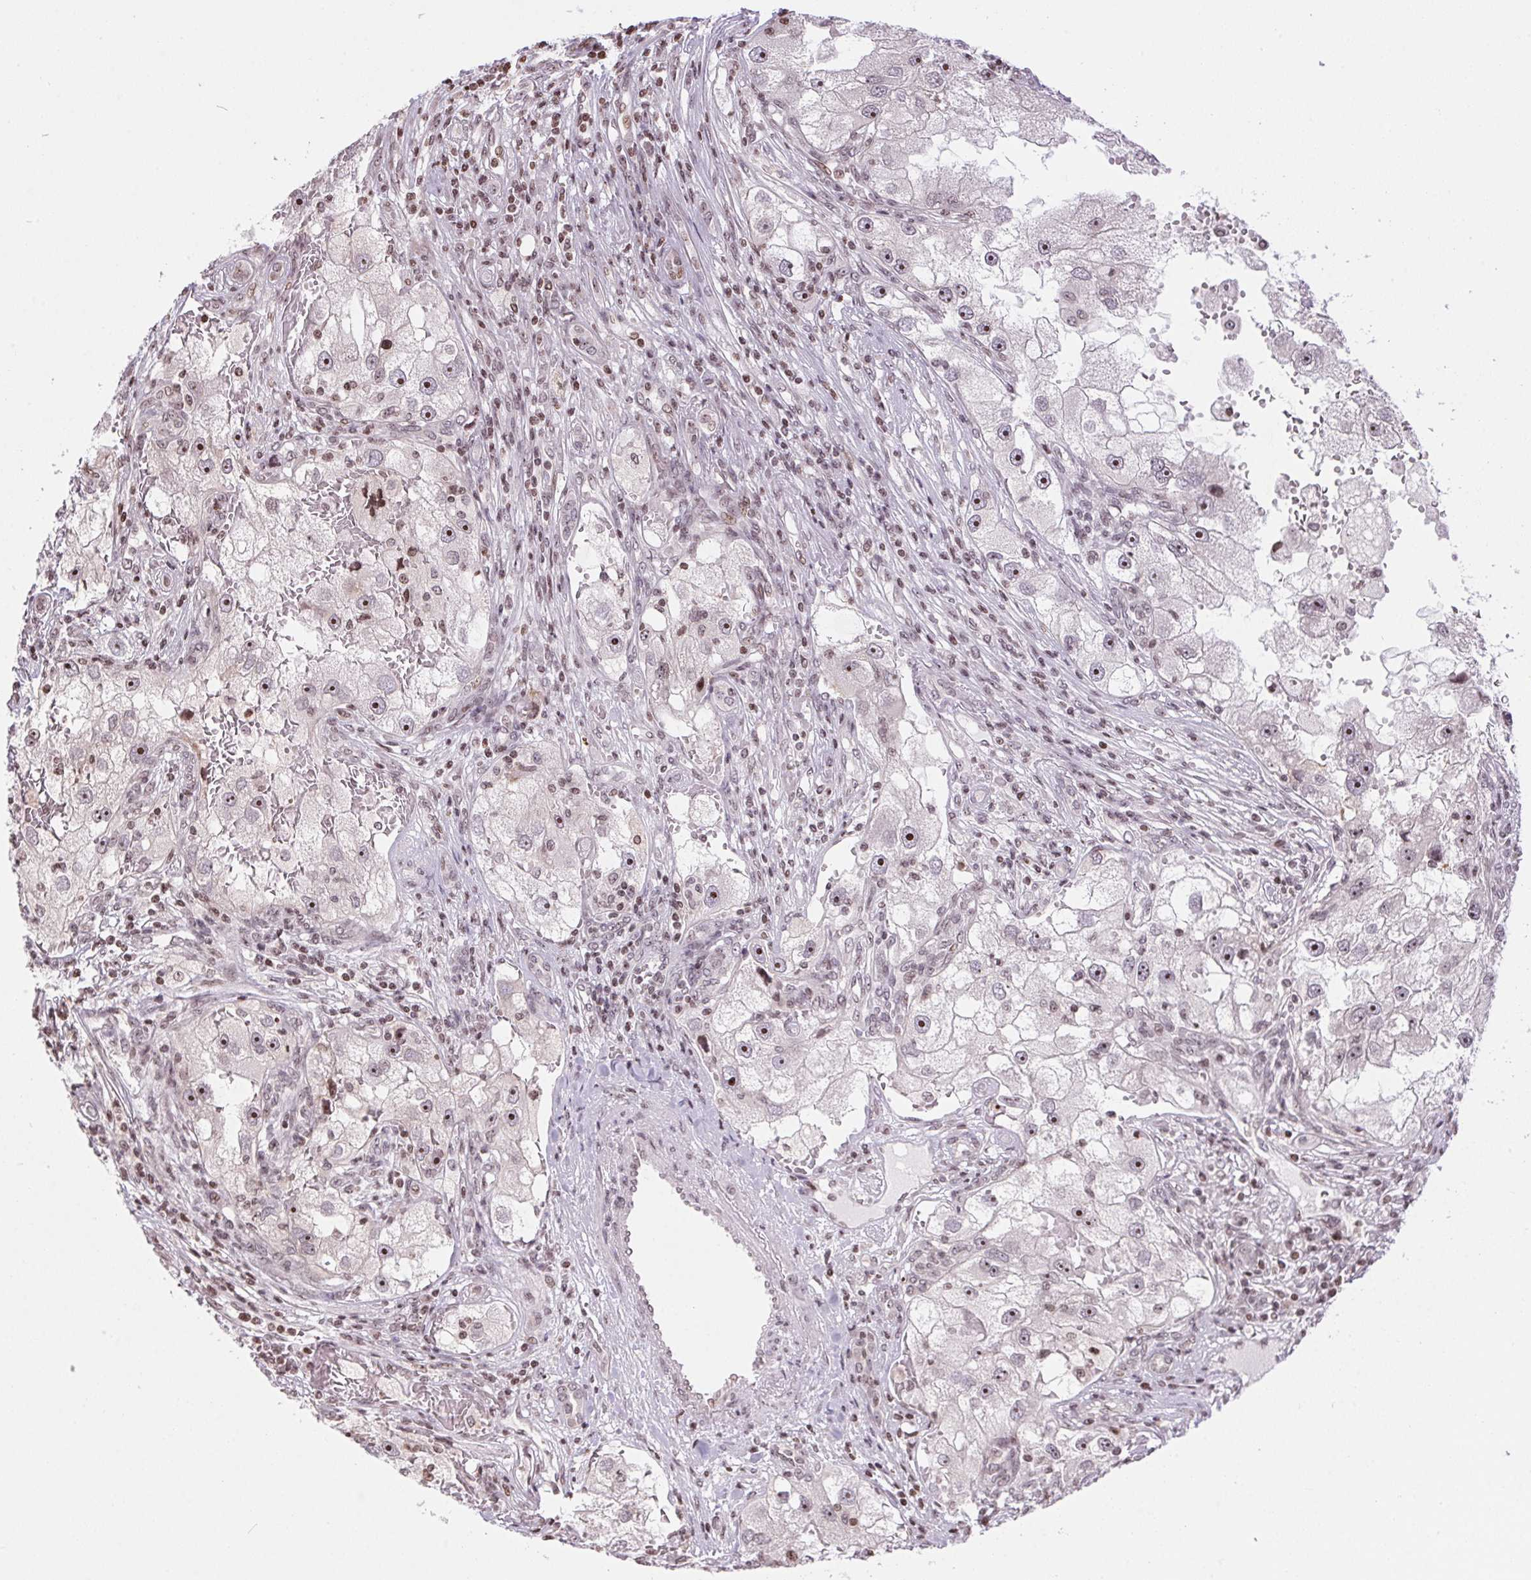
{"staining": {"intensity": "moderate", "quantity": ">75%", "location": "nuclear"}, "tissue": "renal cancer", "cell_type": "Tumor cells", "image_type": "cancer", "snomed": [{"axis": "morphology", "description": "Adenocarcinoma, NOS"}, {"axis": "topography", "description": "Kidney"}], "caption": "The immunohistochemical stain highlights moderate nuclear positivity in tumor cells of renal cancer (adenocarcinoma) tissue.", "gene": "RNF181", "patient": {"sex": "male", "age": 63}}